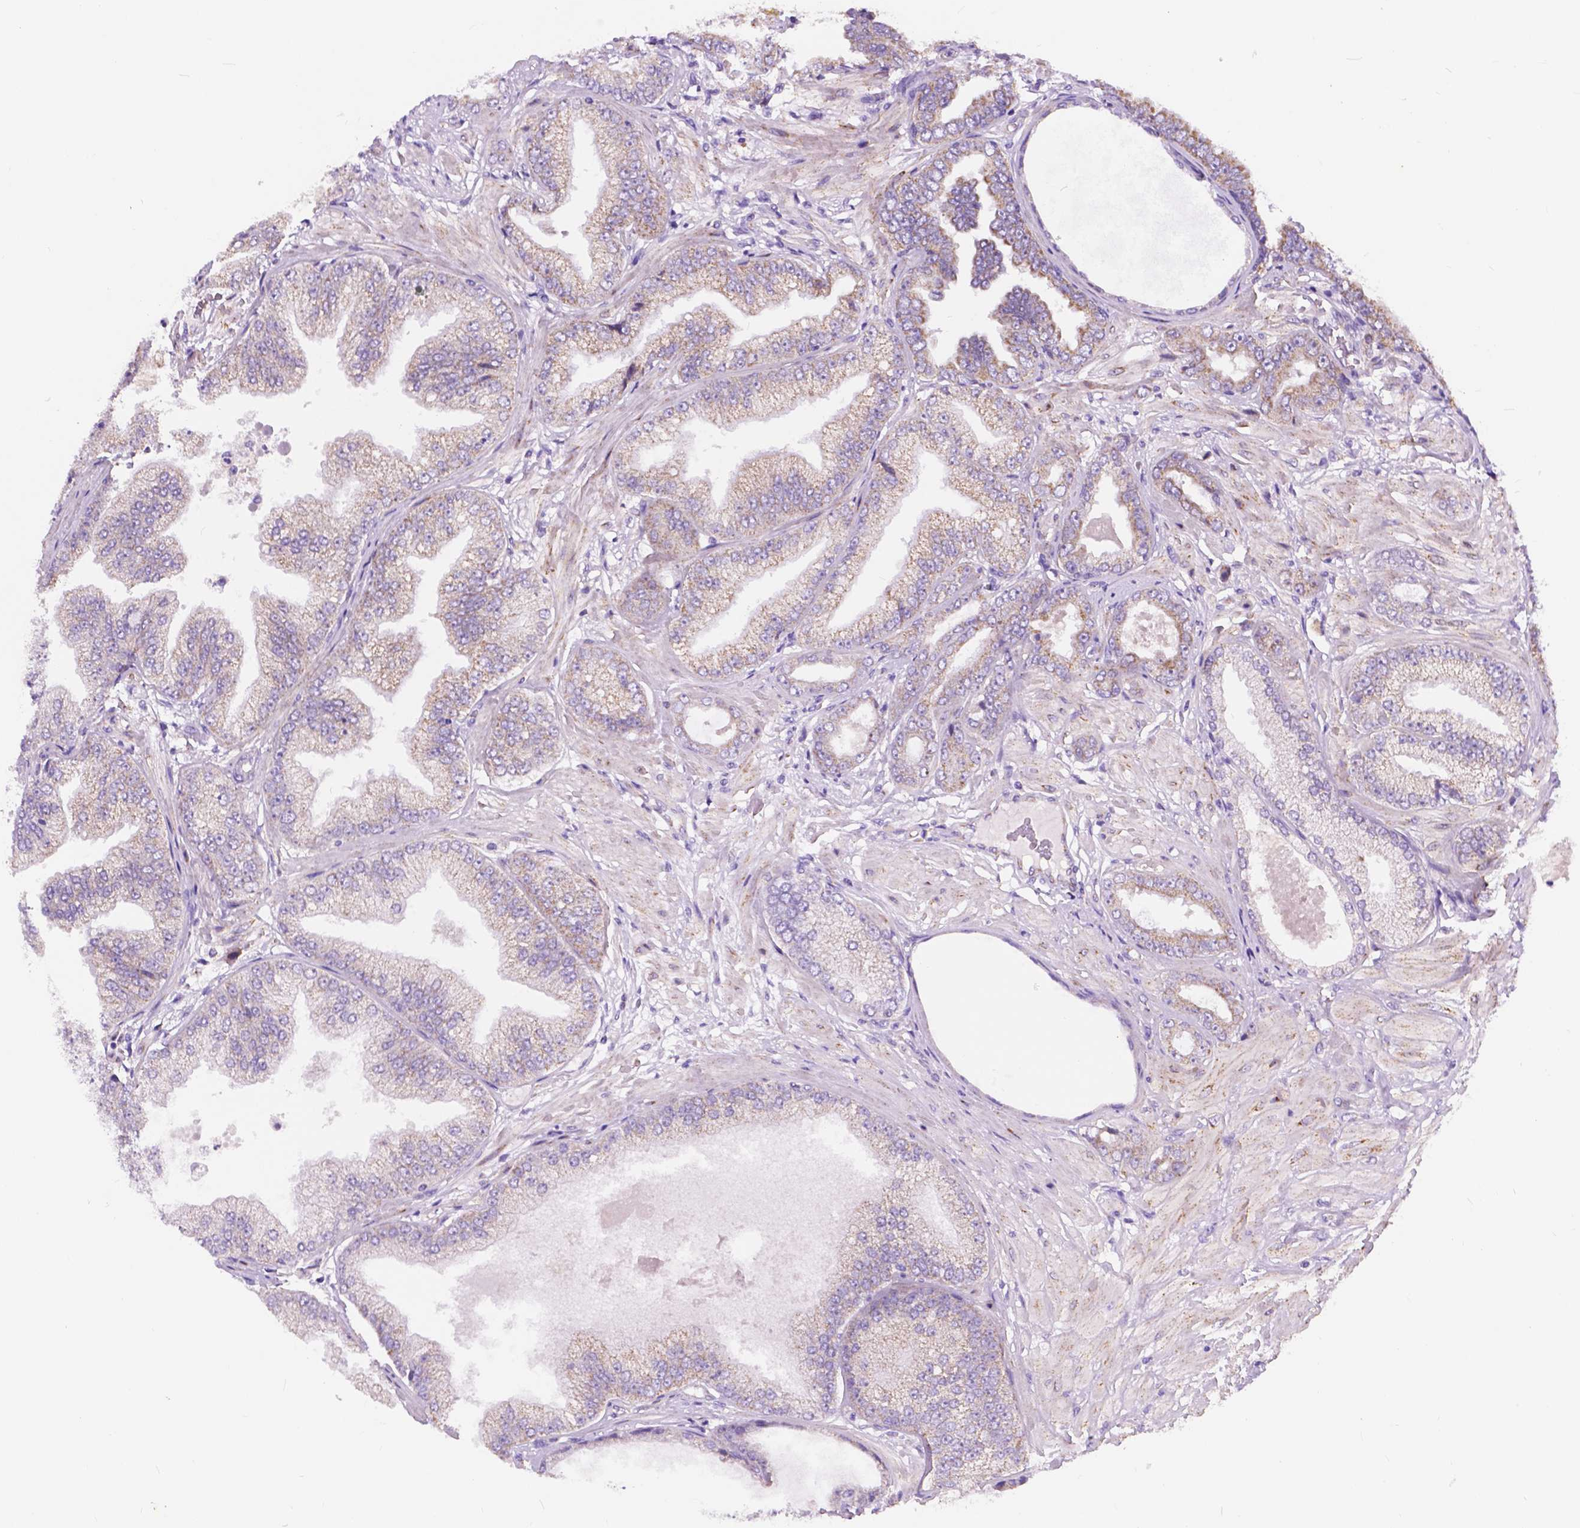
{"staining": {"intensity": "weak", "quantity": "<25%", "location": "cytoplasmic/membranous"}, "tissue": "prostate cancer", "cell_type": "Tumor cells", "image_type": "cancer", "snomed": [{"axis": "morphology", "description": "Adenocarcinoma, Low grade"}, {"axis": "topography", "description": "Prostate"}], "caption": "Prostate low-grade adenocarcinoma was stained to show a protein in brown. There is no significant staining in tumor cells. (DAB (3,3'-diaminobenzidine) immunohistochemistry visualized using brightfield microscopy, high magnification).", "gene": "TRPV5", "patient": {"sex": "male", "age": 55}}